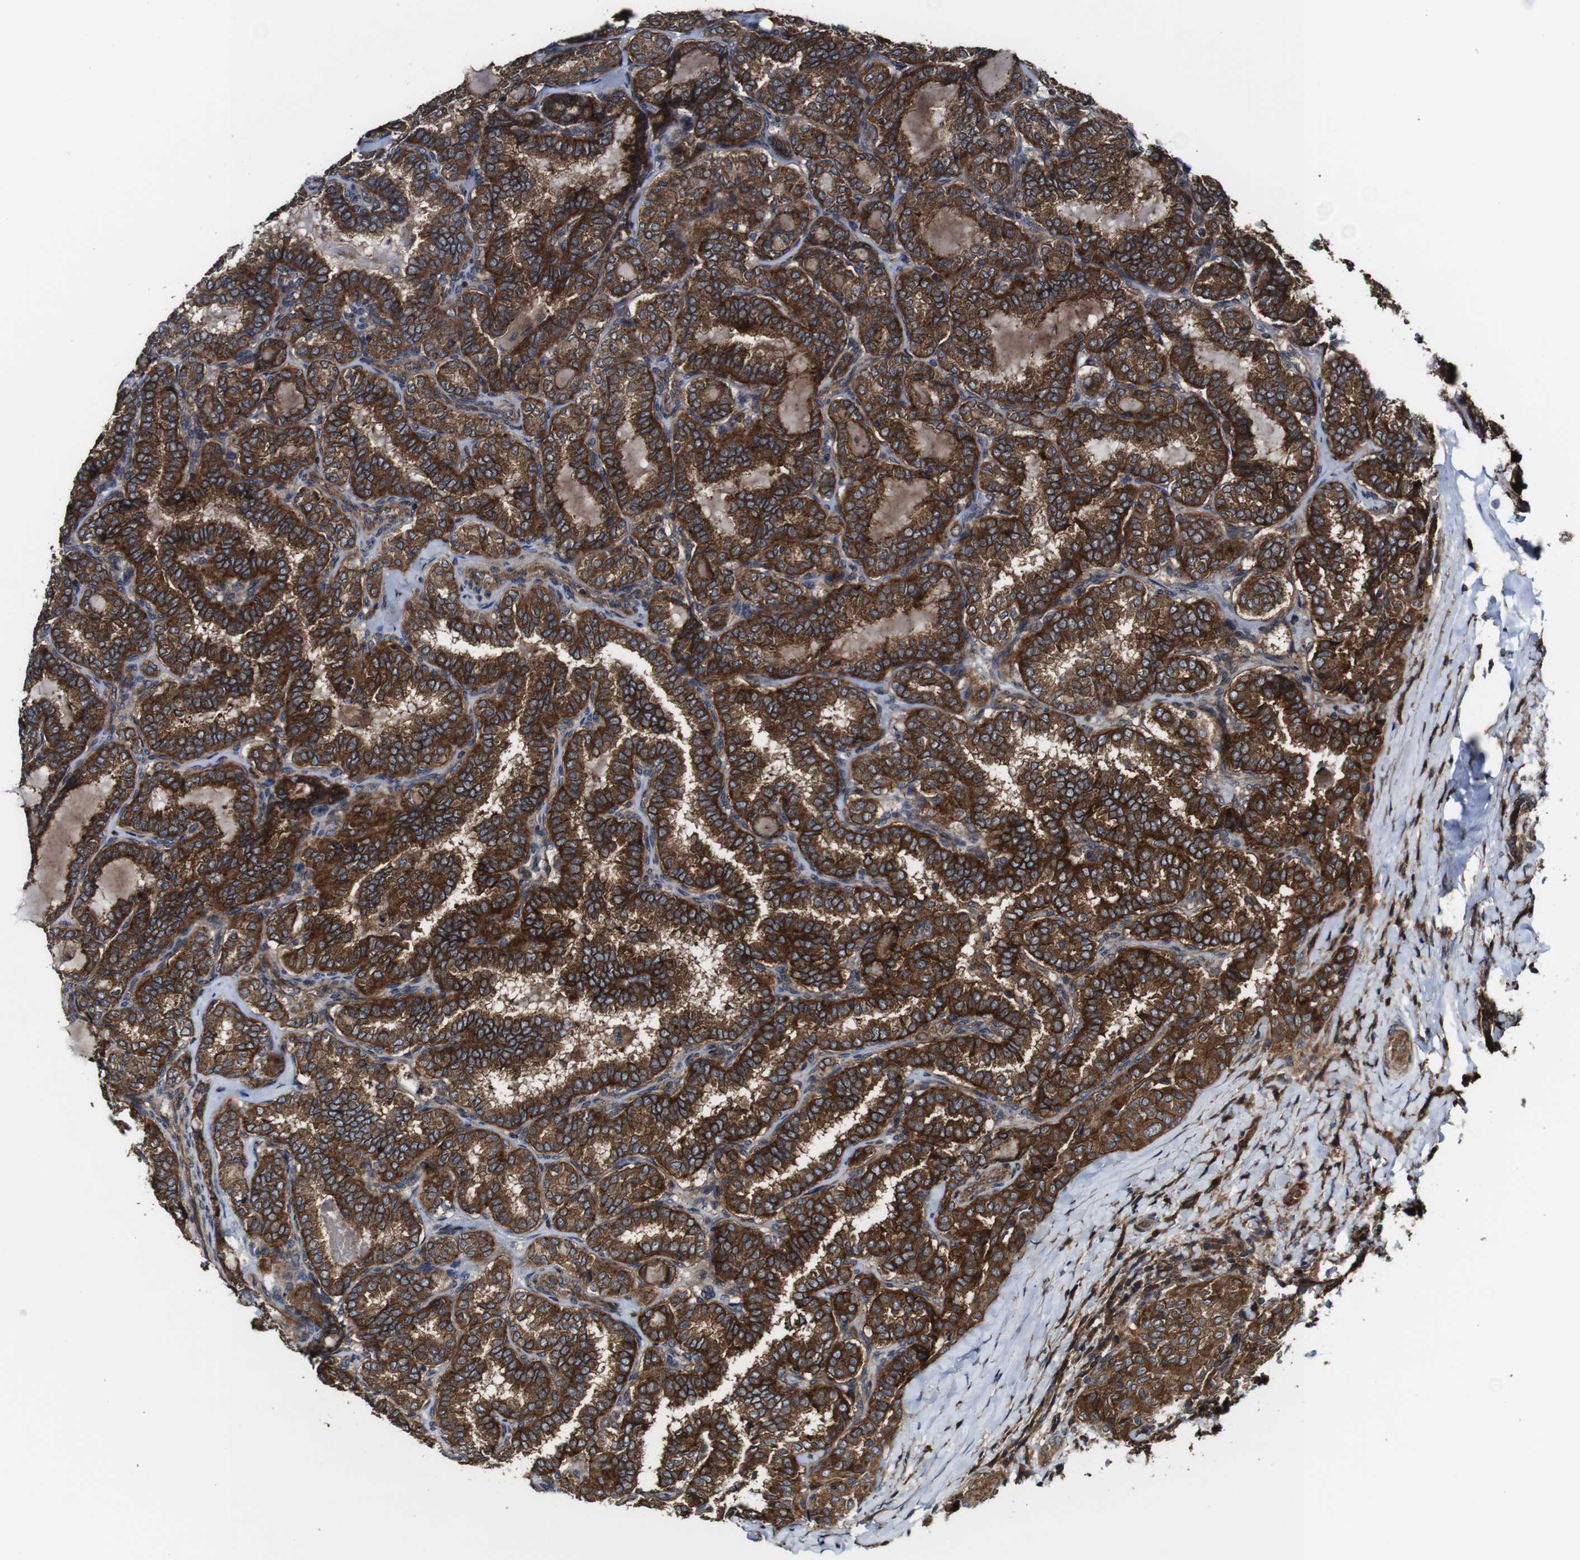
{"staining": {"intensity": "strong", "quantity": ">75%", "location": "cytoplasmic/membranous"}, "tissue": "thyroid cancer", "cell_type": "Tumor cells", "image_type": "cancer", "snomed": [{"axis": "morphology", "description": "Normal tissue, NOS"}, {"axis": "morphology", "description": "Papillary adenocarcinoma, NOS"}, {"axis": "topography", "description": "Thyroid gland"}], "caption": "Immunohistochemical staining of human thyroid papillary adenocarcinoma exhibits strong cytoplasmic/membranous protein staining in about >75% of tumor cells.", "gene": "TNIK", "patient": {"sex": "female", "age": 30}}